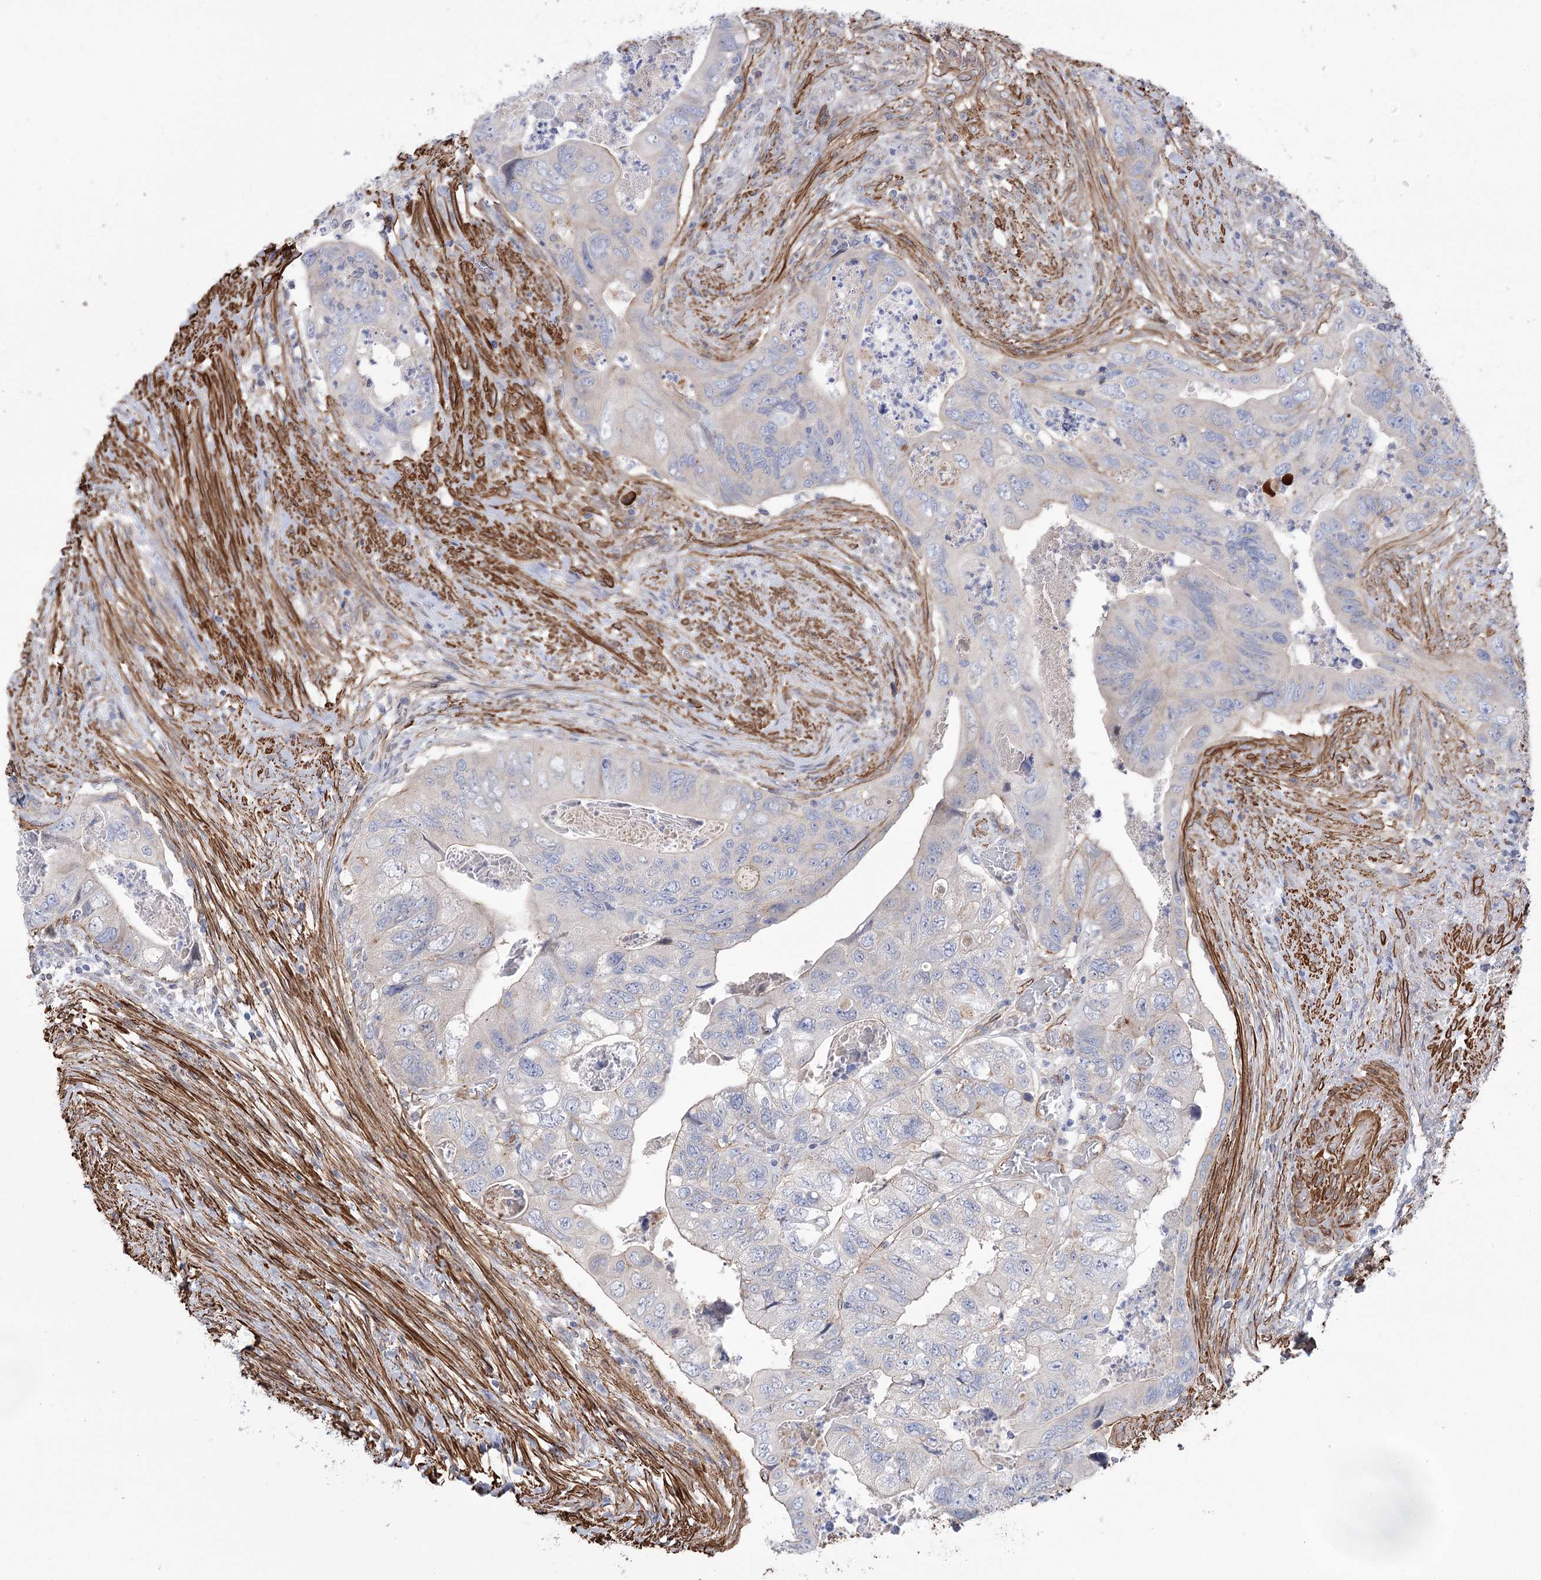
{"staining": {"intensity": "negative", "quantity": "none", "location": "none"}, "tissue": "colorectal cancer", "cell_type": "Tumor cells", "image_type": "cancer", "snomed": [{"axis": "morphology", "description": "Adenocarcinoma, NOS"}, {"axis": "topography", "description": "Rectum"}], "caption": "Tumor cells are negative for brown protein staining in colorectal cancer (adenocarcinoma). (DAB immunohistochemistry with hematoxylin counter stain).", "gene": "WASHC3", "patient": {"sex": "male", "age": 63}}